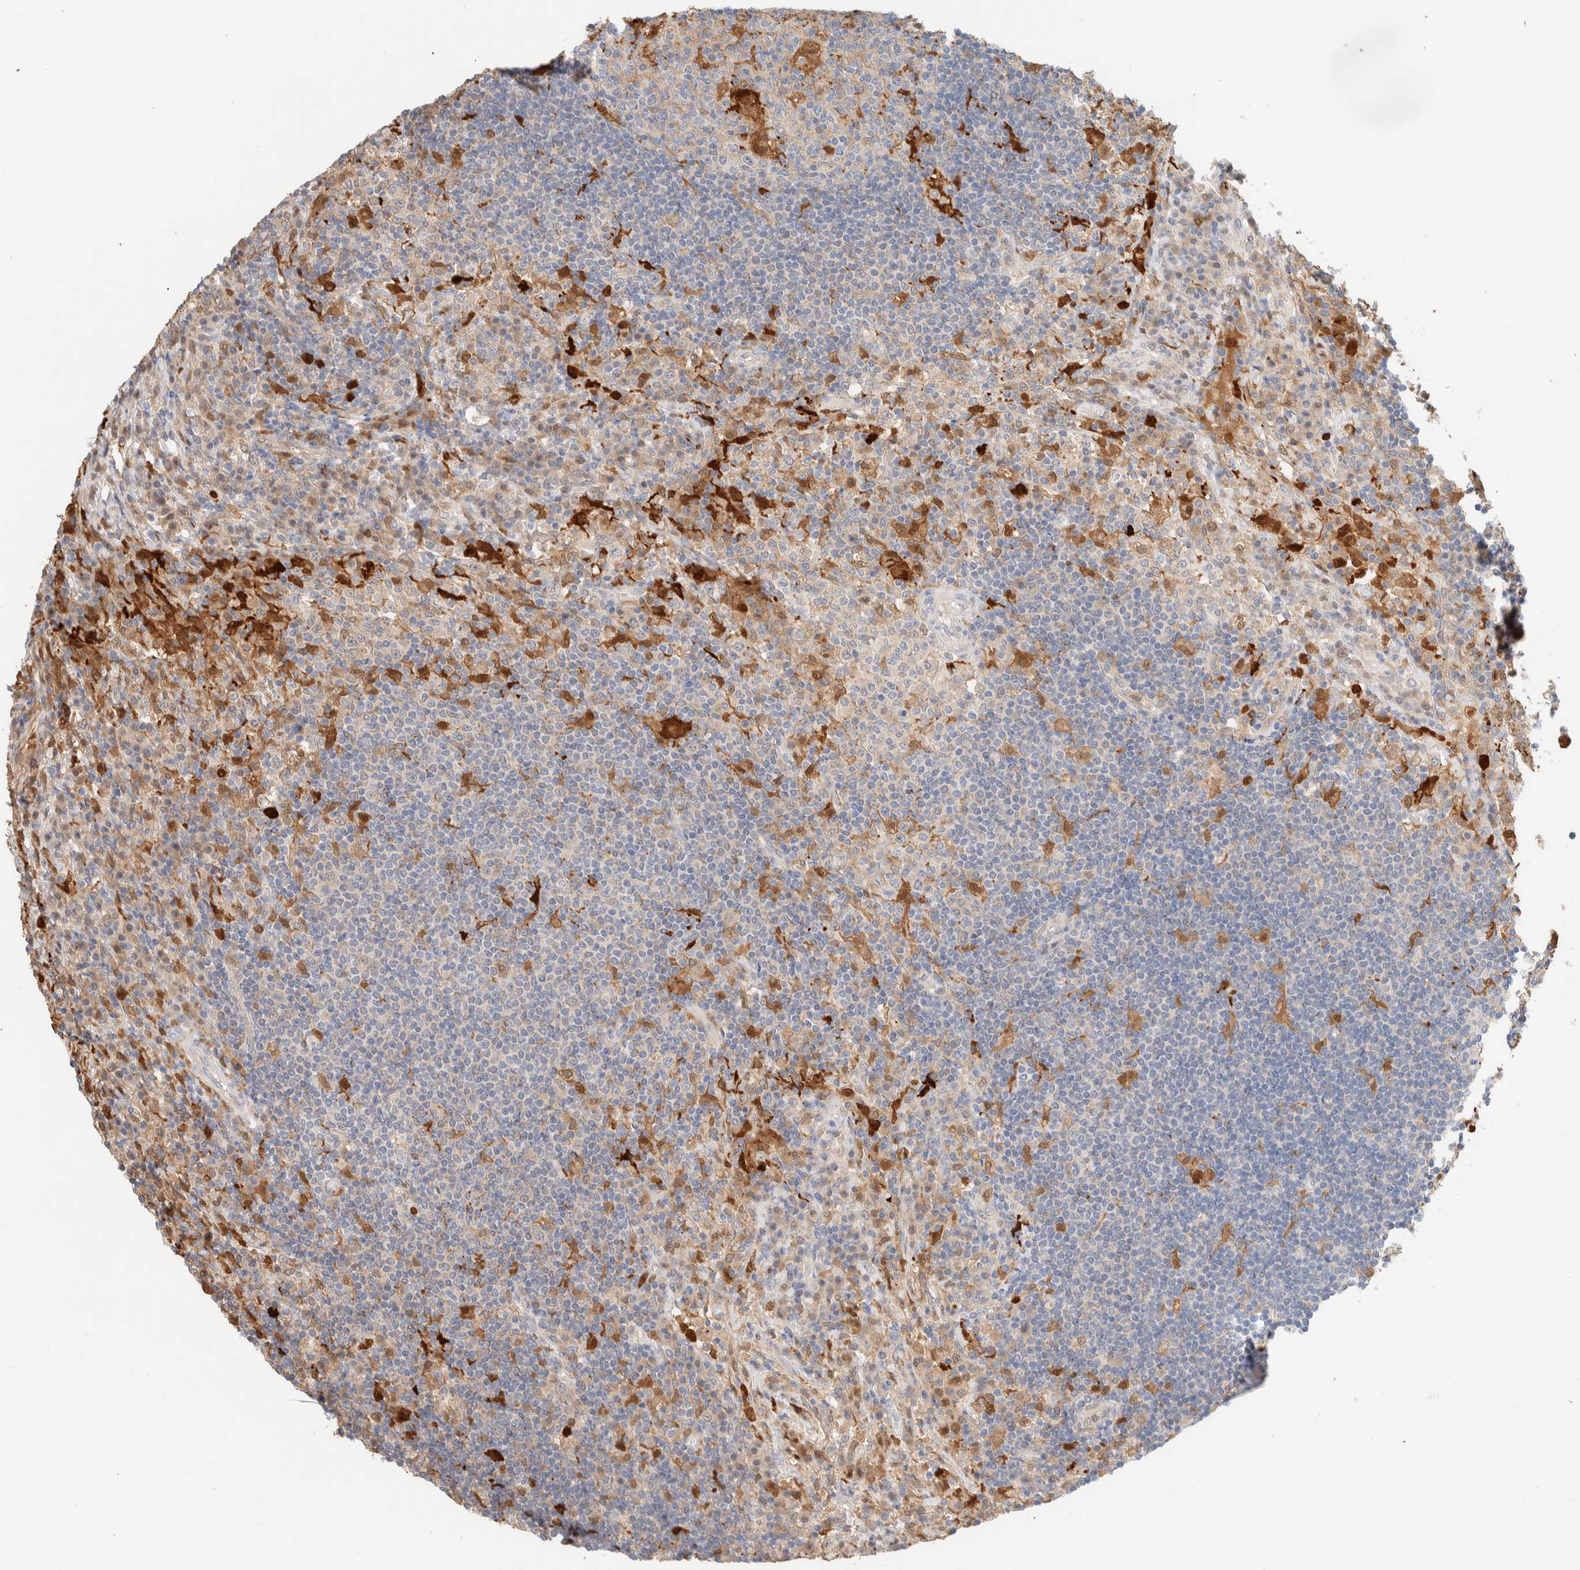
{"staining": {"intensity": "negative", "quantity": "none", "location": "none"}, "tissue": "lymph node", "cell_type": "Germinal center cells", "image_type": "normal", "snomed": [{"axis": "morphology", "description": "Normal tissue, NOS"}, {"axis": "topography", "description": "Lymph node"}], "caption": "IHC image of unremarkable lymph node: lymph node stained with DAB (3,3'-diaminobenzidine) demonstrates no significant protein expression in germinal center cells.", "gene": "SETD4", "patient": {"sex": "female", "age": 53}}